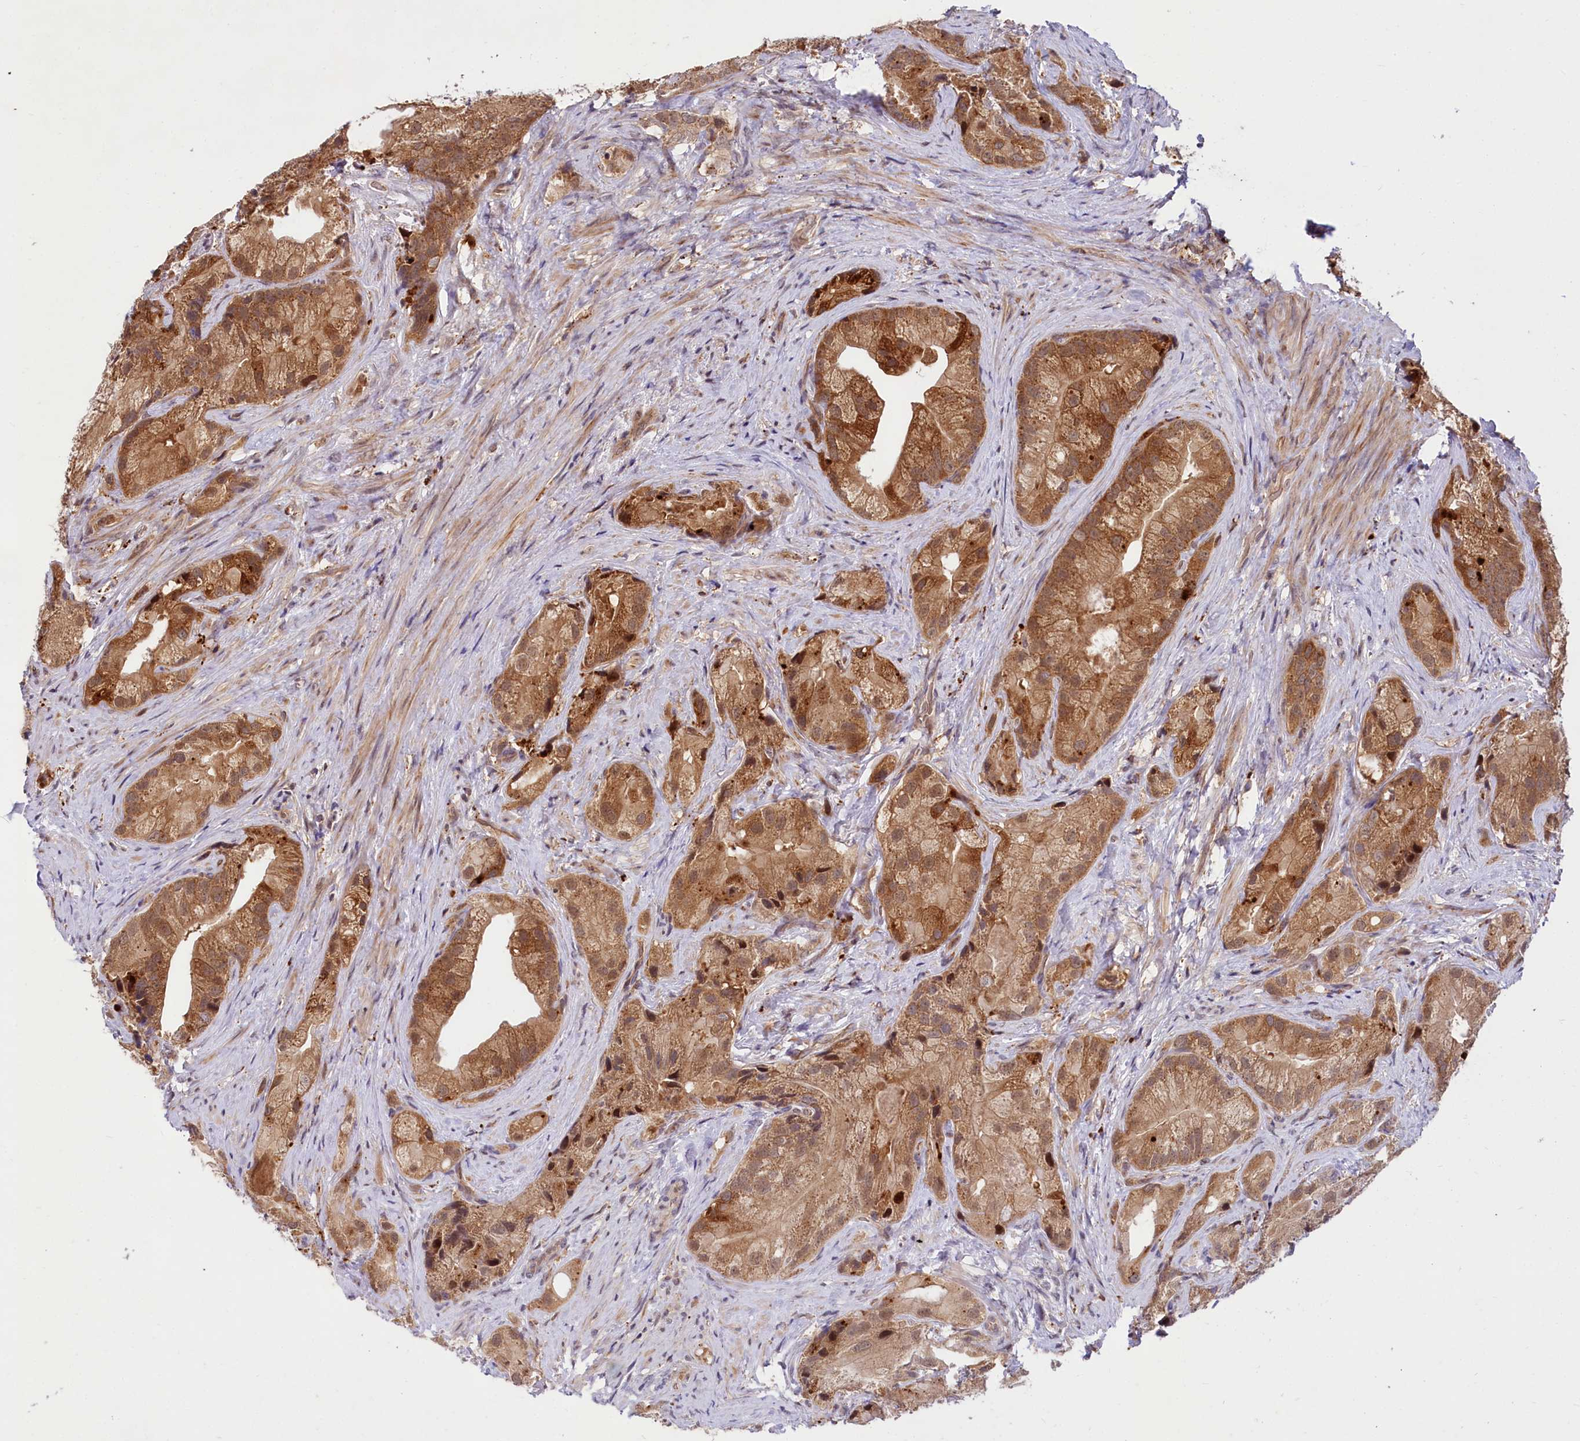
{"staining": {"intensity": "moderate", "quantity": ">75%", "location": "cytoplasmic/membranous,nuclear"}, "tissue": "prostate cancer", "cell_type": "Tumor cells", "image_type": "cancer", "snomed": [{"axis": "morphology", "description": "Adenocarcinoma, Low grade"}, {"axis": "topography", "description": "Prostate"}], "caption": "Protein staining by immunohistochemistry exhibits moderate cytoplasmic/membranous and nuclear staining in approximately >75% of tumor cells in prostate cancer. The protein is stained brown, and the nuclei are stained in blue (DAB IHC with brightfield microscopy, high magnification).", "gene": "UBE3A", "patient": {"sex": "male", "age": 71}}